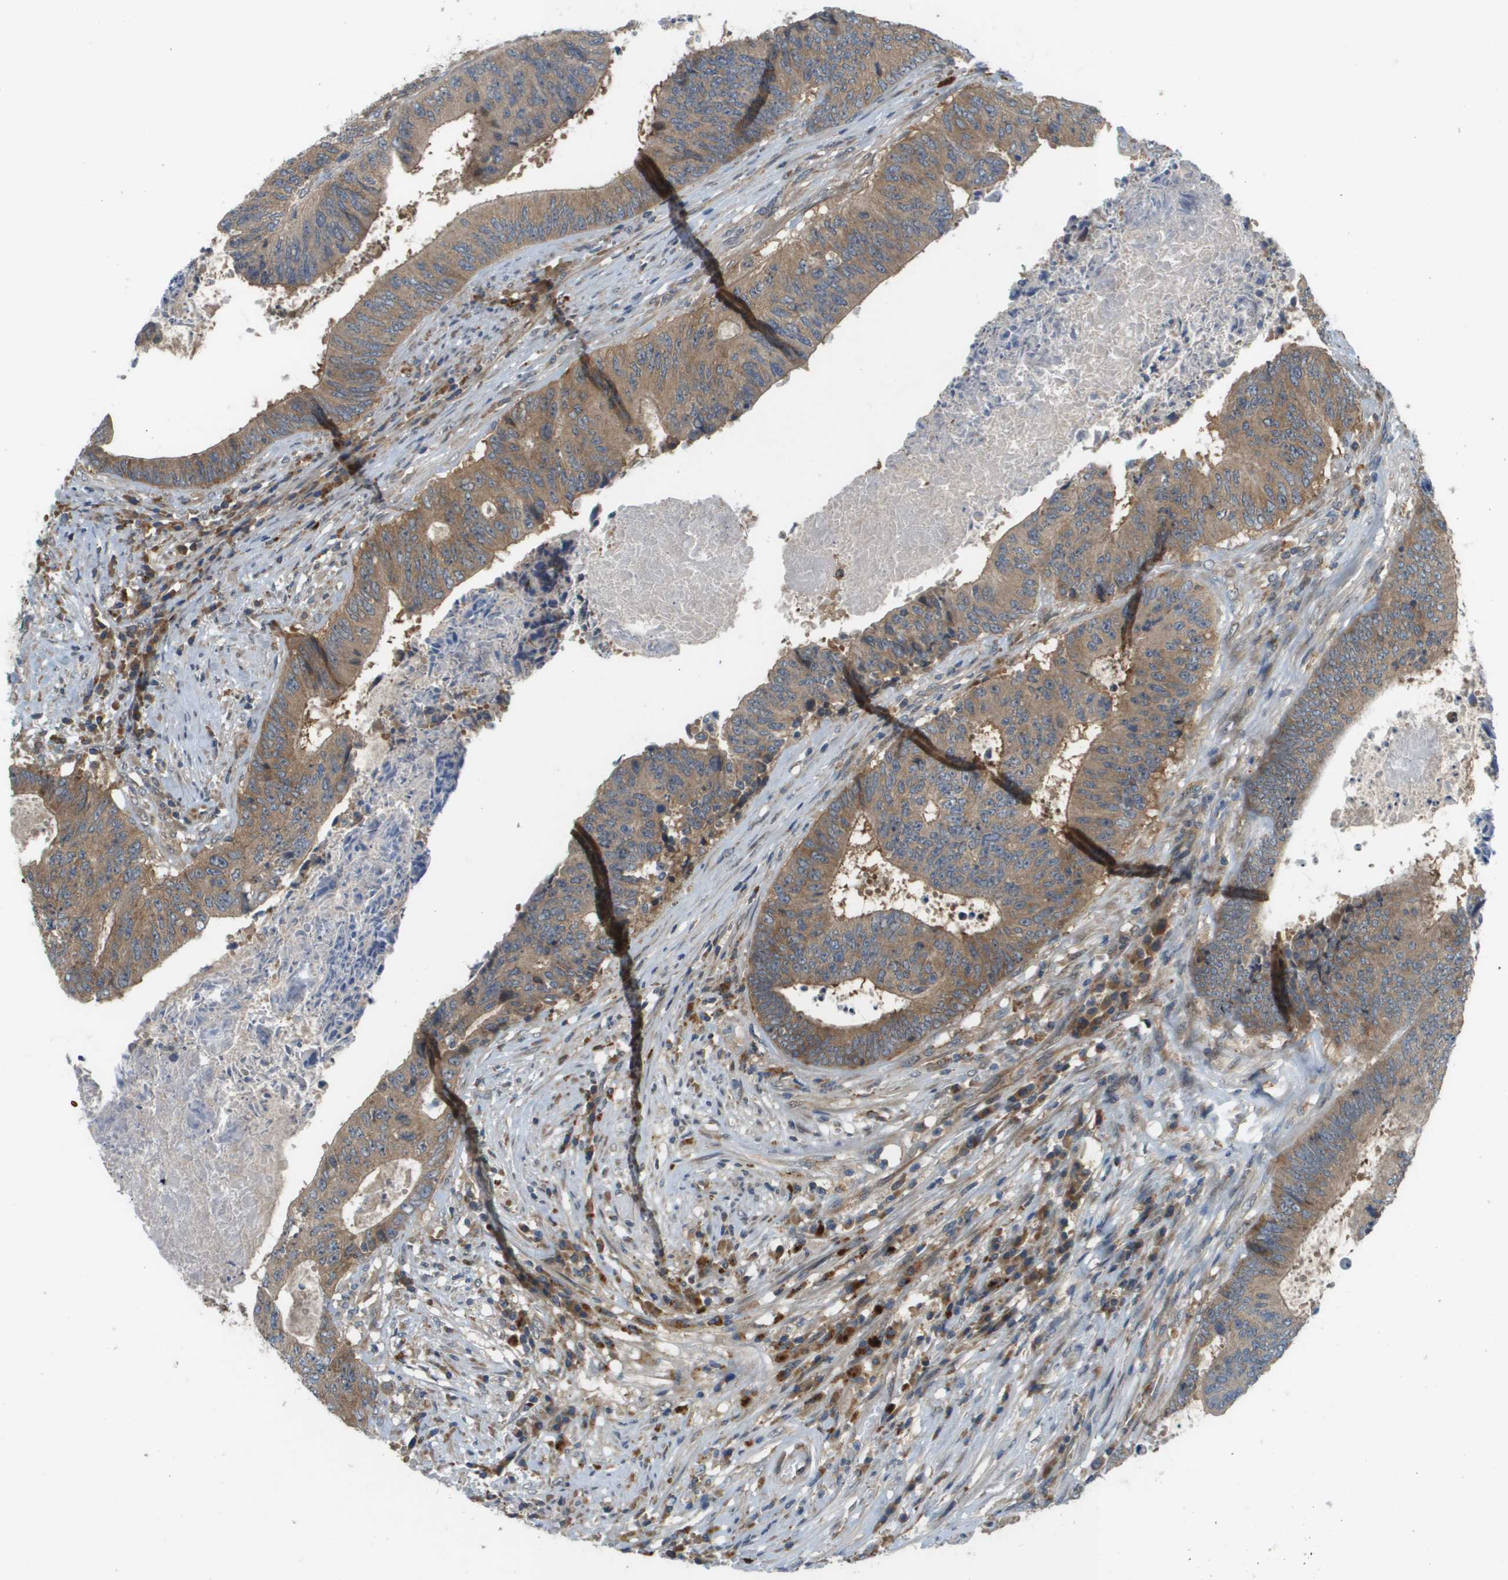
{"staining": {"intensity": "moderate", "quantity": ">75%", "location": "cytoplasmic/membranous"}, "tissue": "colorectal cancer", "cell_type": "Tumor cells", "image_type": "cancer", "snomed": [{"axis": "morphology", "description": "Adenocarcinoma, NOS"}, {"axis": "topography", "description": "Rectum"}], "caption": "Immunohistochemistry histopathology image of neoplastic tissue: human colorectal cancer (adenocarcinoma) stained using immunohistochemistry (IHC) demonstrates medium levels of moderate protein expression localized specifically in the cytoplasmic/membranous of tumor cells, appearing as a cytoplasmic/membranous brown color.", "gene": "SLC25A20", "patient": {"sex": "male", "age": 72}}